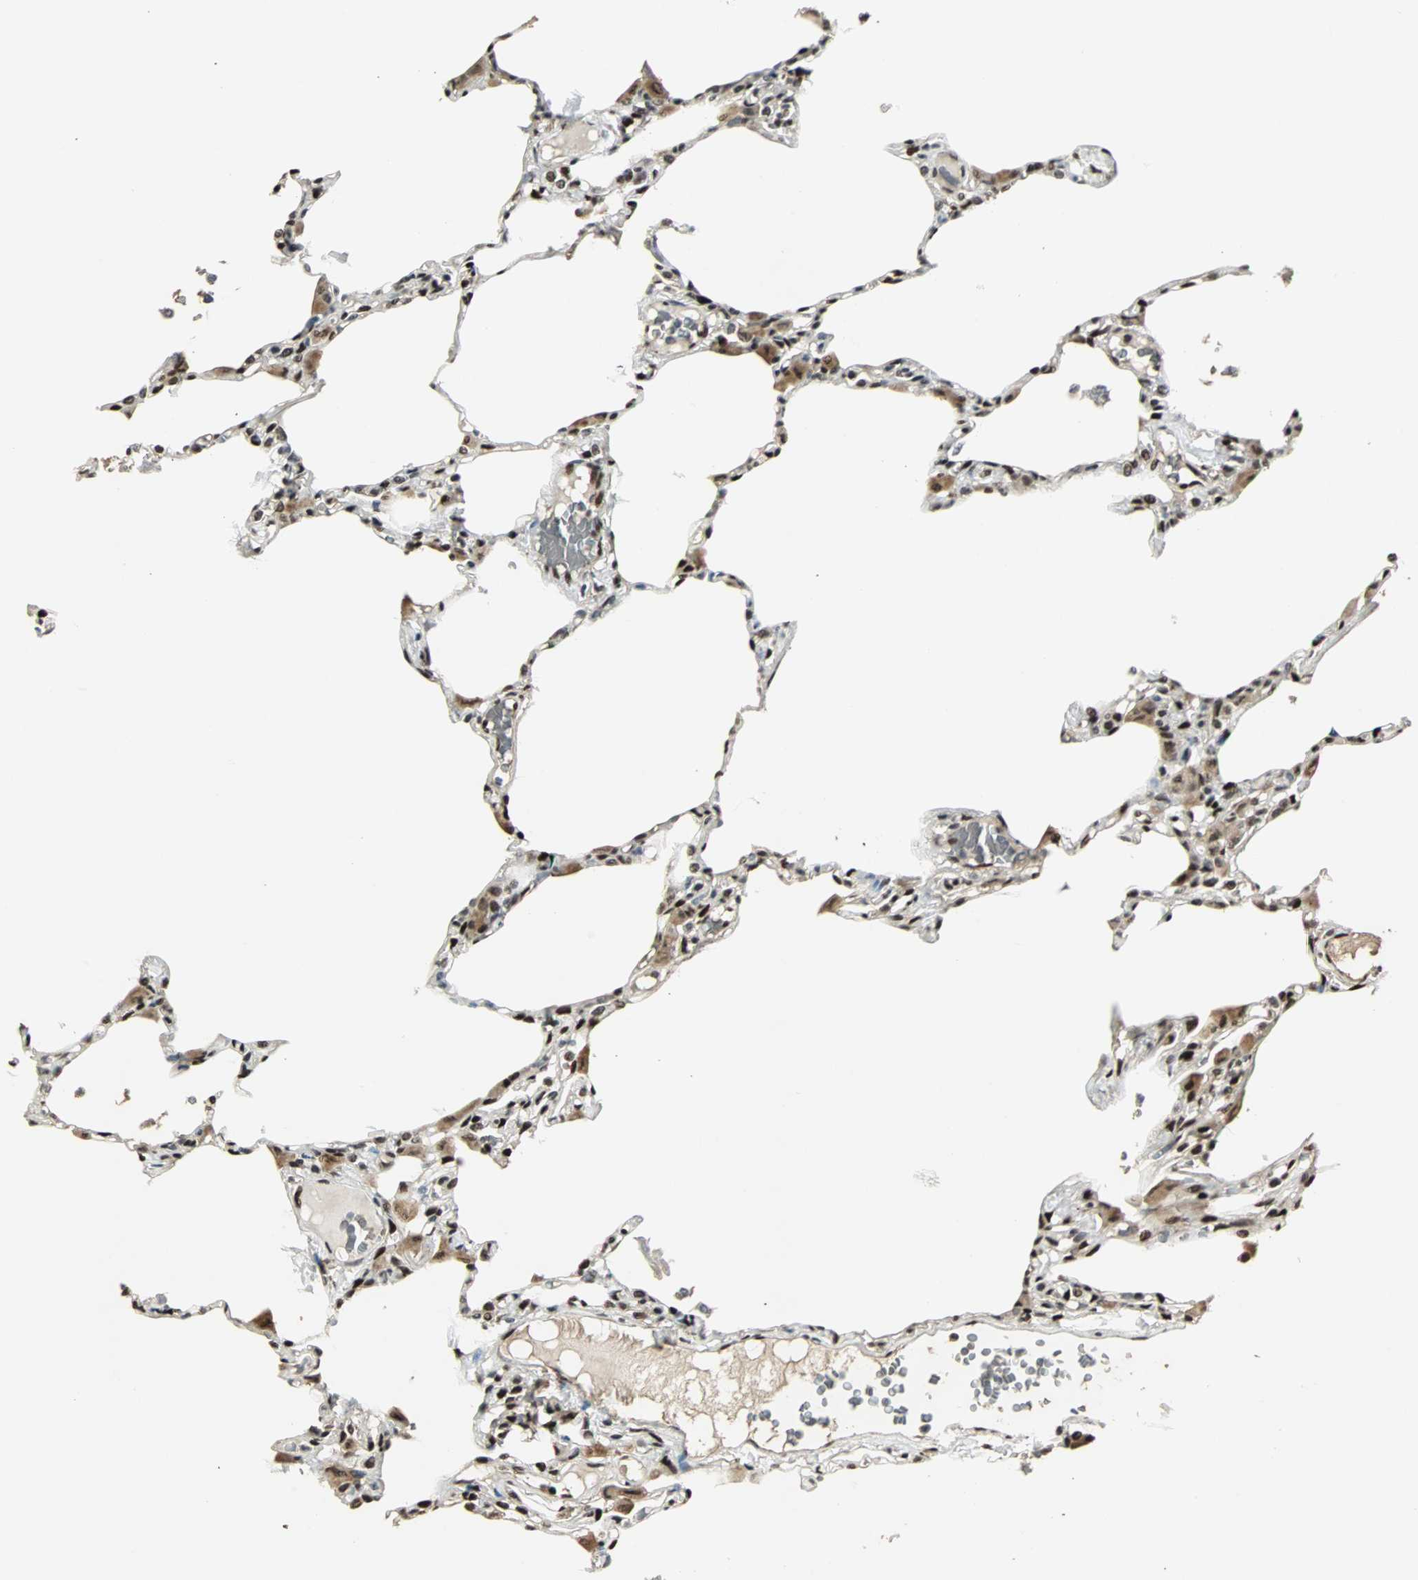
{"staining": {"intensity": "strong", "quantity": ">75%", "location": "nuclear"}, "tissue": "lung", "cell_type": "Alveolar cells", "image_type": "normal", "snomed": [{"axis": "morphology", "description": "Normal tissue, NOS"}, {"axis": "topography", "description": "Lung"}], "caption": "Lung stained with immunohistochemistry (IHC) displays strong nuclear staining in about >75% of alveolar cells. The staining was performed using DAB (3,3'-diaminobenzidine) to visualize the protein expression in brown, while the nuclei were stained in blue with hematoxylin (Magnification: 20x).", "gene": "TAF5", "patient": {"sex": "female", "age": 49}}